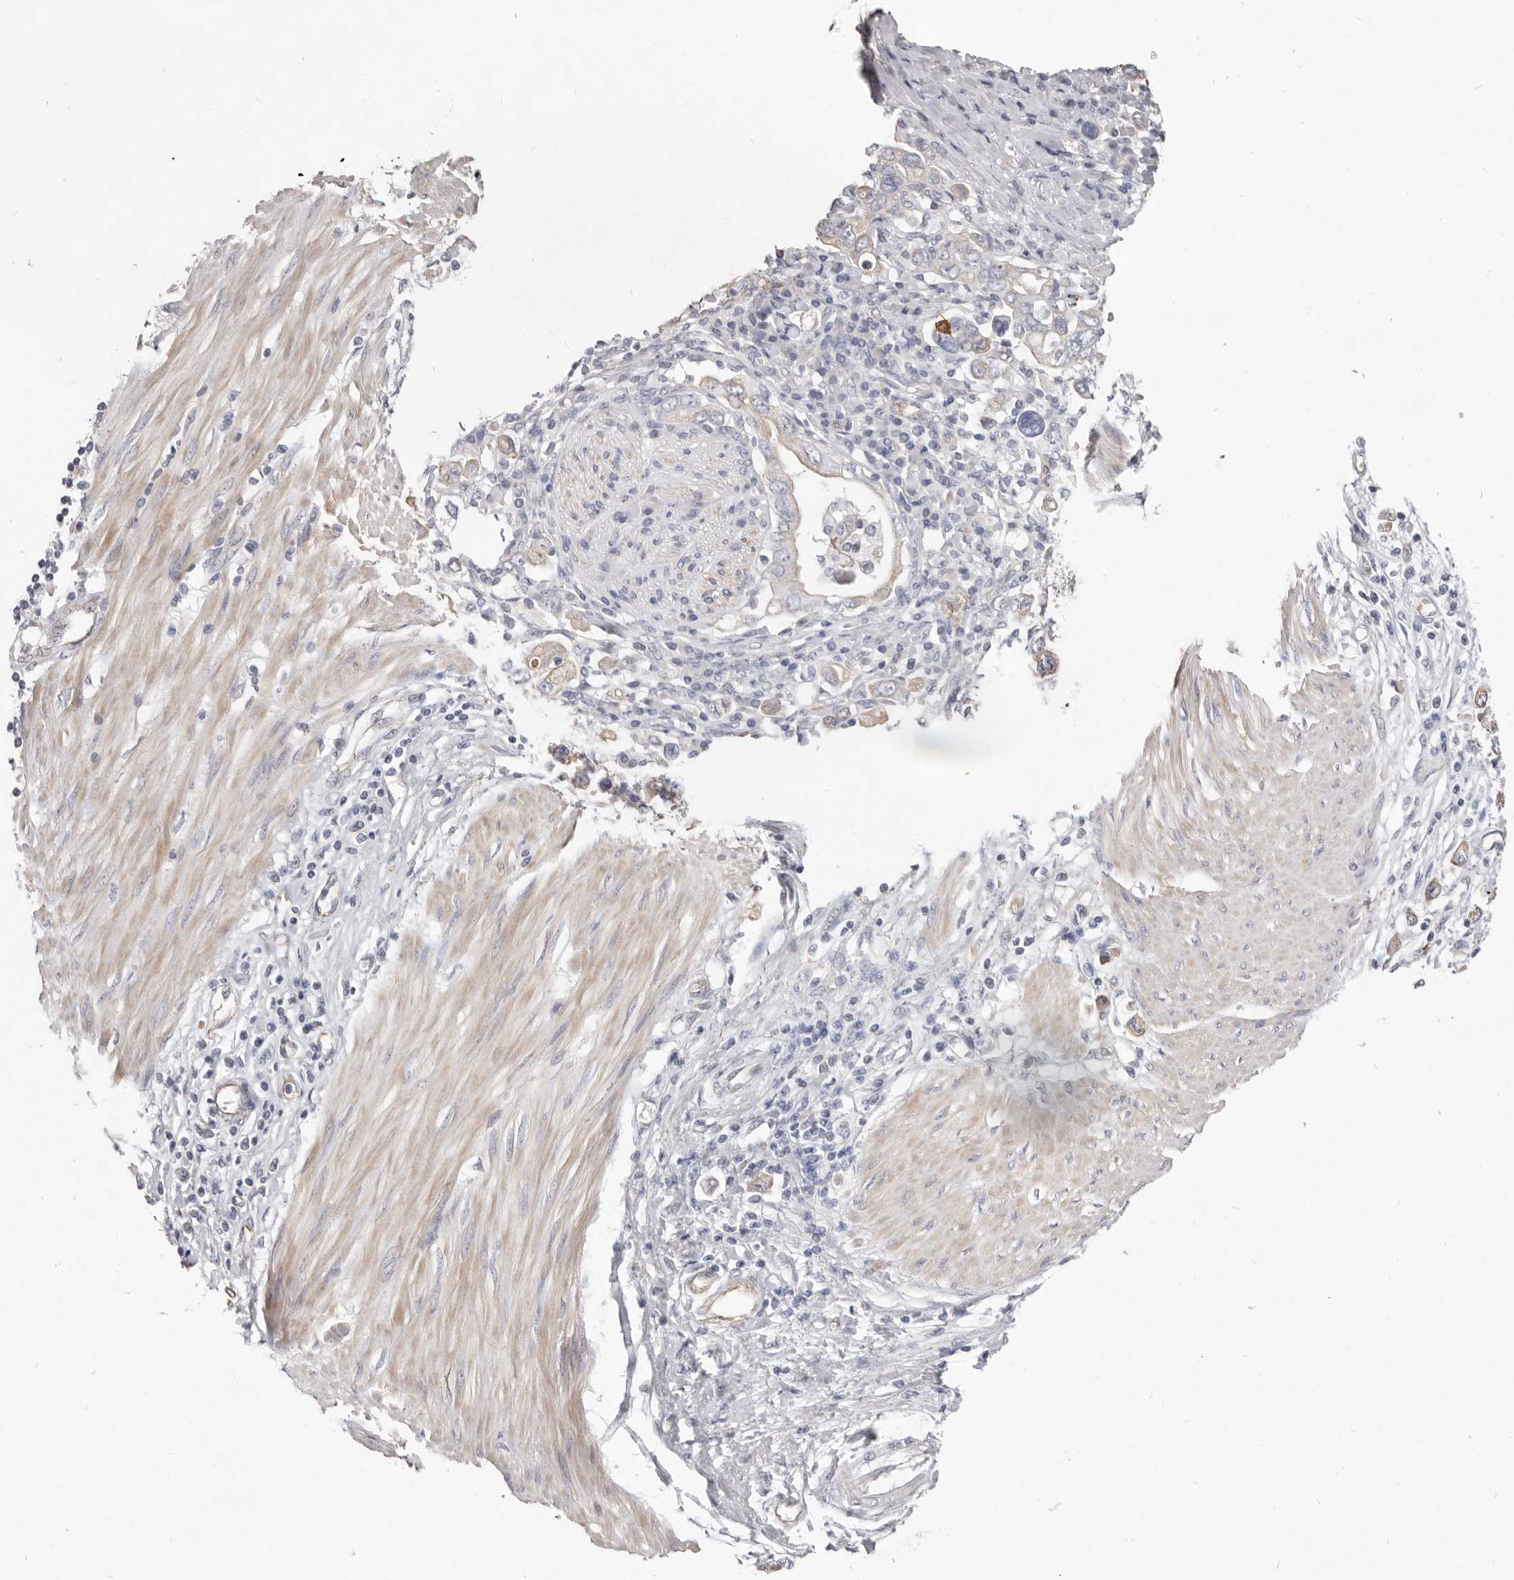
{"staining": {"intensity": "weak", "quantity": "25%-75%", "location": "cytoplasmic/membranous"}, "tissue": "stomach cancer", "cell_type": "Tumor cells", "image_type": "cancer", "snomed": [{"axis": "morphology", "description": "Adenocarcinoma, NOS"}, {"axis": "topography", "description": "Stomach"}], "caption": "IHC of human stomach adenocarcinoma demonstrates low levels of weak cytoplasmic/membranous expression in about 25%-75% of tumor cells. Using DAB (3,3'-diaminobenzidine) (brown) and hematoxylin (blue) stains, captured at high magnification using brightfield microscopy.", "gene": "ZYG11B", "patient": {"sex": "female", "age": 76}}